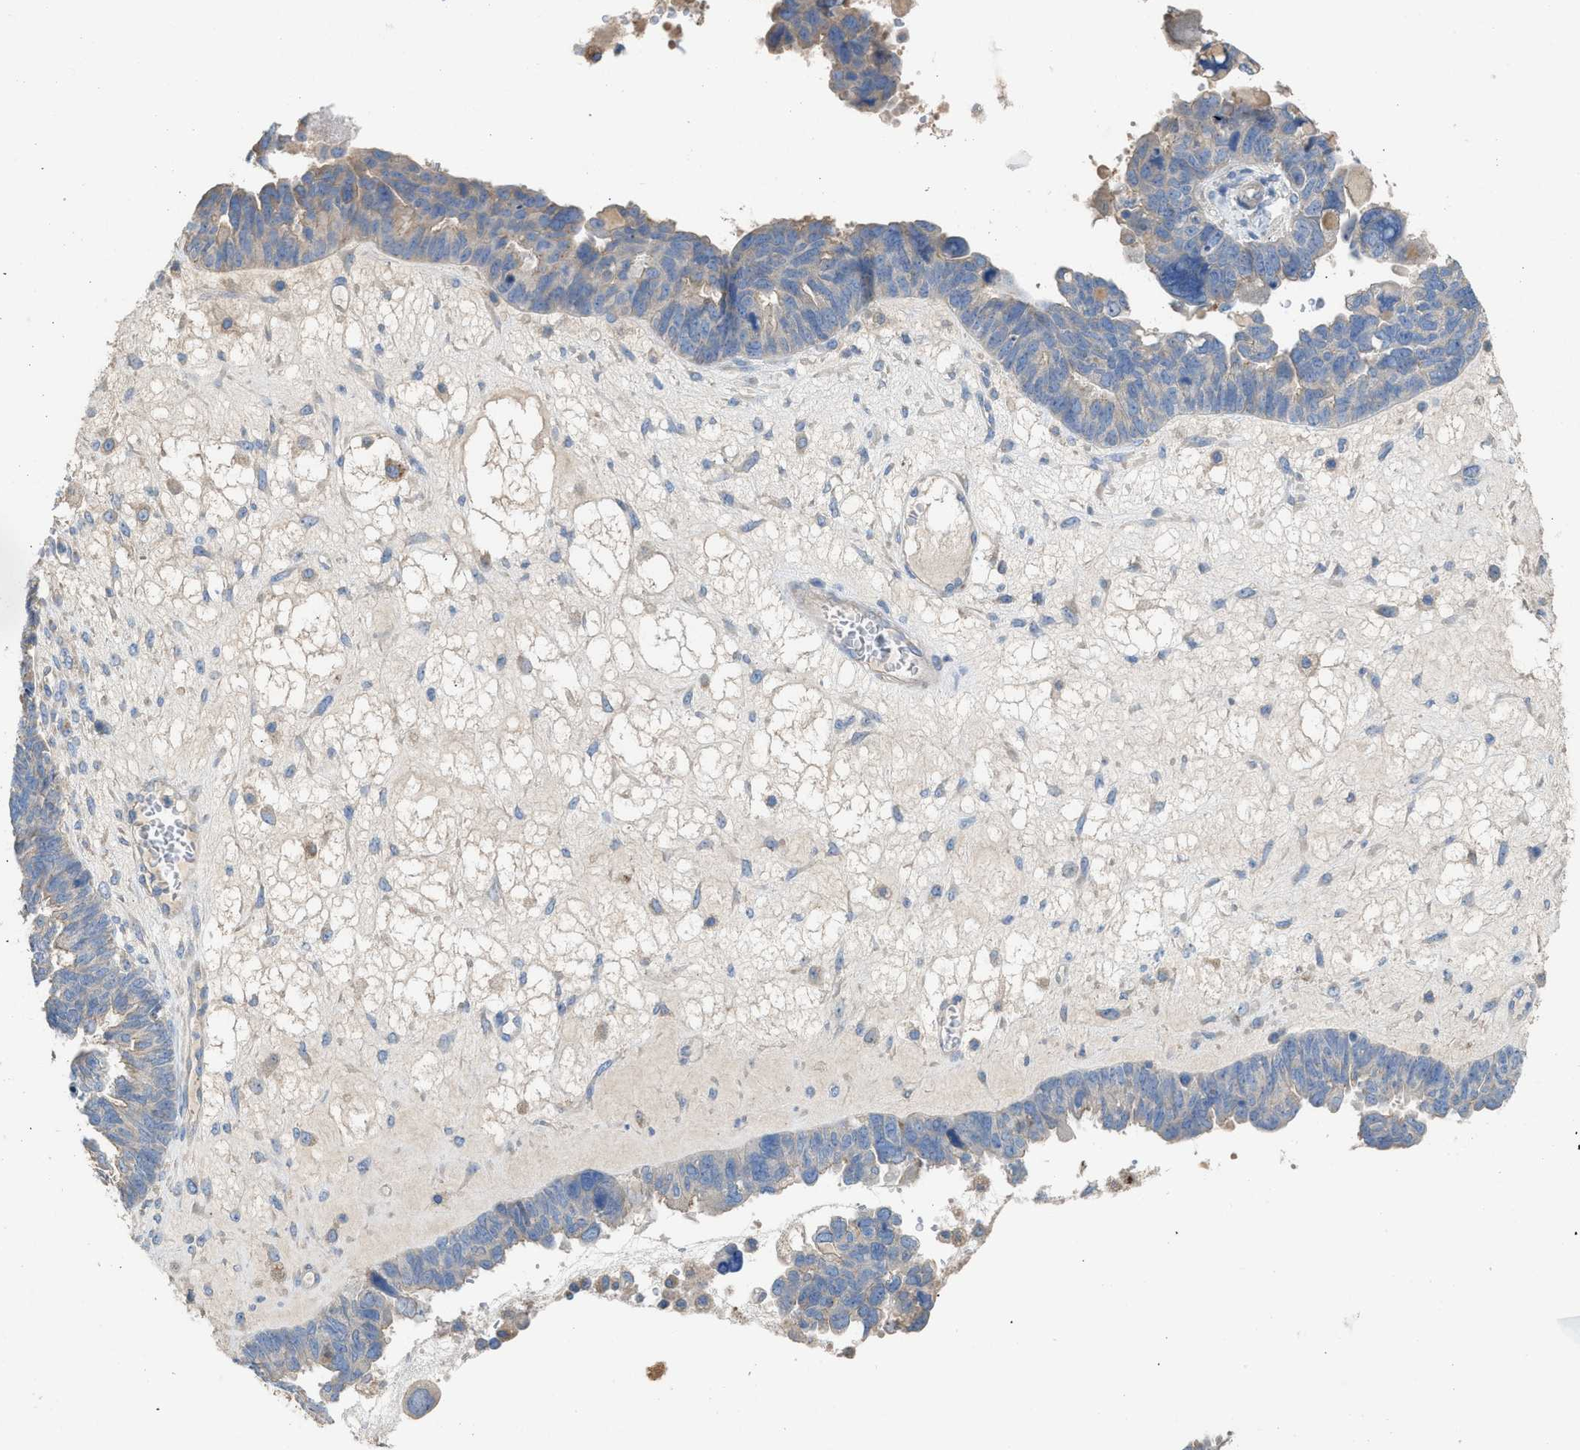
{"staining": {"intensity": "weak", "quantity": "<25%", "location": "cytoplasmic/membranous"}, "tissue": "ovarian cancer", "cell_type": "Tumor cells", "image_type": "cancer", "snomed": [{"axis": "morphology", "description": "Cystadenocarcinoma, serous, NOS"}, {"axis": "topography", "description": "Ovary"}], "caption": "Protein analysis of ovarian cancer demonstrates no significant expression in tumor cells.", "gene": "AOAH", "patient": {"sex": "female", "age": 79}}